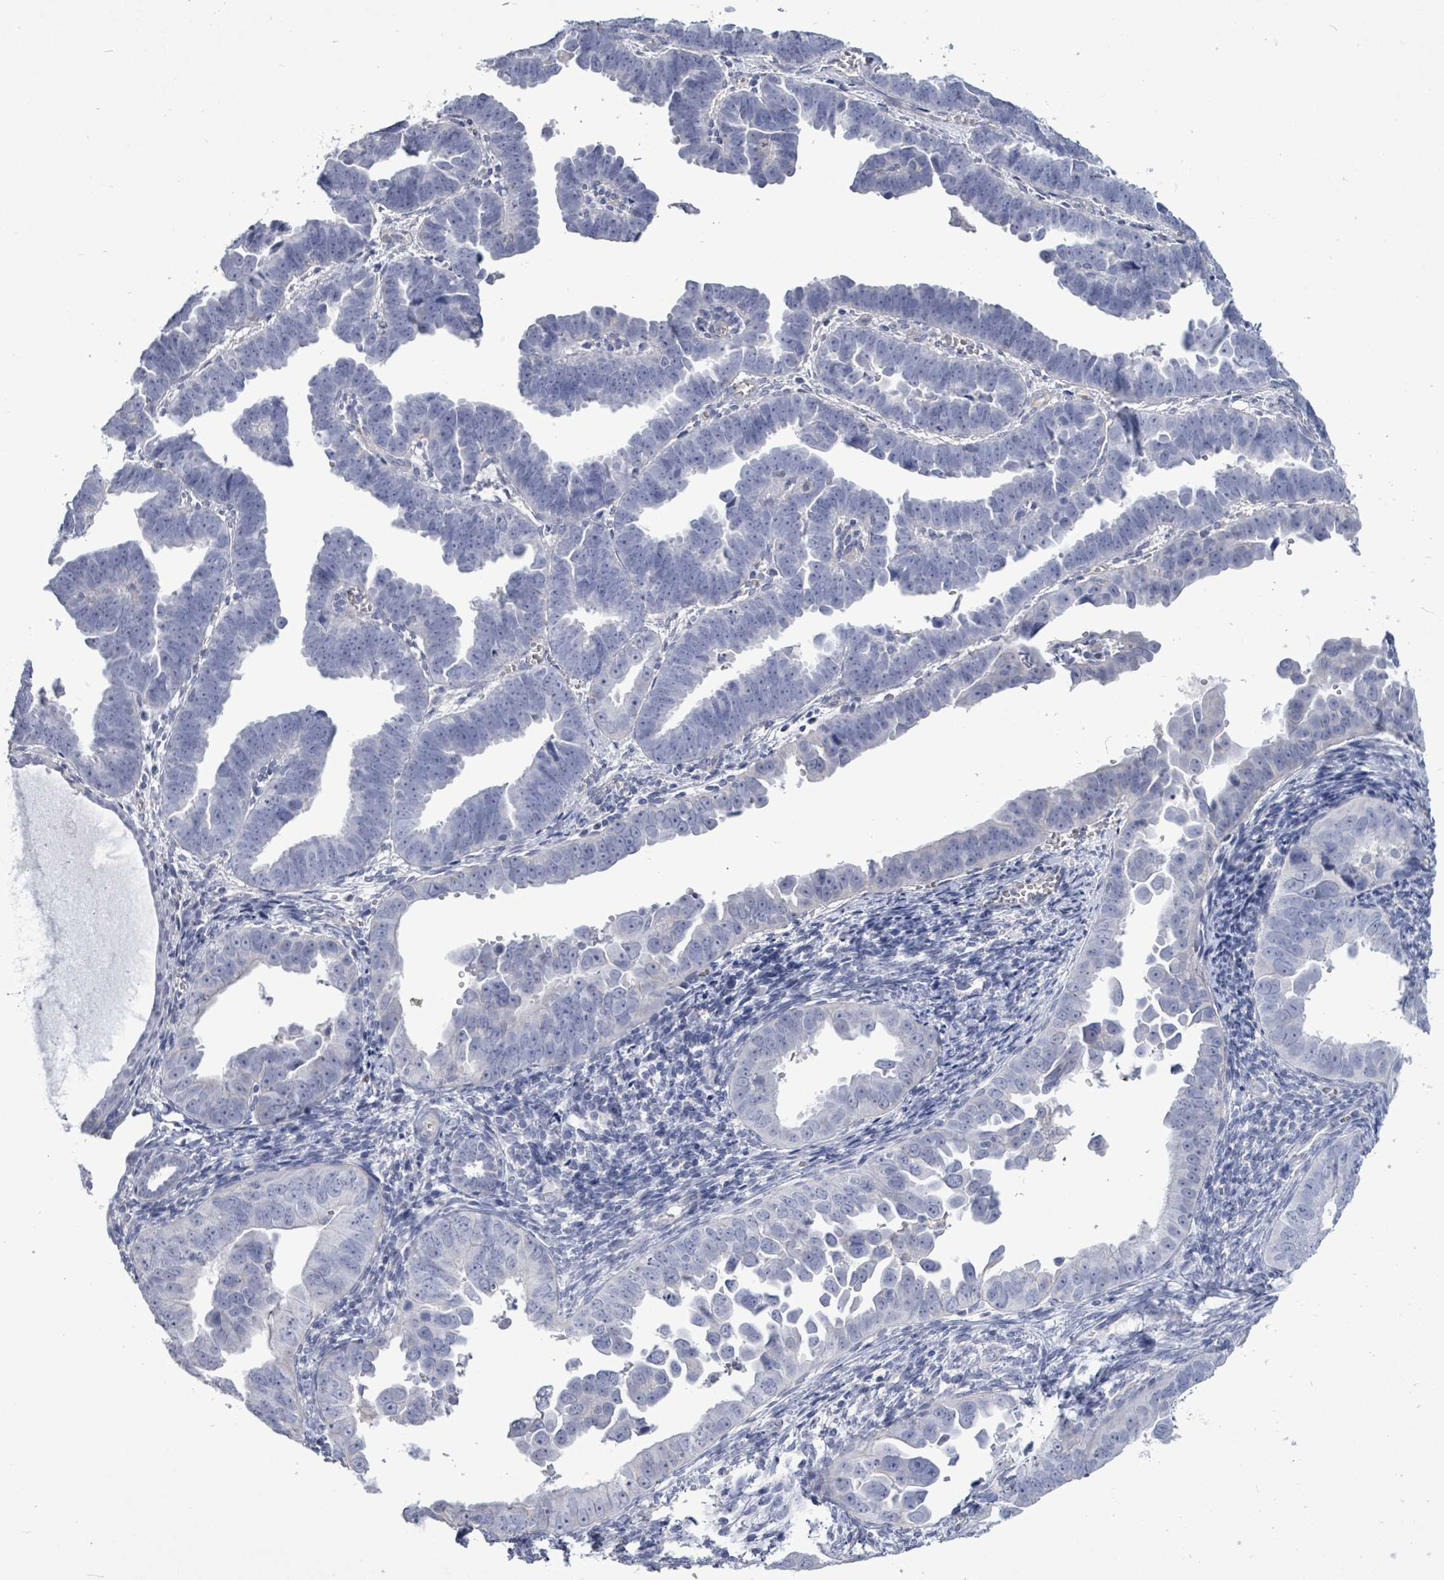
{"staining": {"intensity": "negative", "quantity": "none", "location": "none"}, "tissue": "endometrial cancer", "cell_type": "Tumor cells", "image_type": "cancer", "snomed": [{"axis": "morphology", "description": "Adenocarcinoma, NOS"}, {"axis": "topography", "description": "Endometrium"}], "caption": "Immunohistochemical staining of human endometrial cancer exhibits no significant expression in tumor cells. Nuclei are stained in blue.", "gene": "CT45A5", "patient": {"sex": "female", "age": 75}}